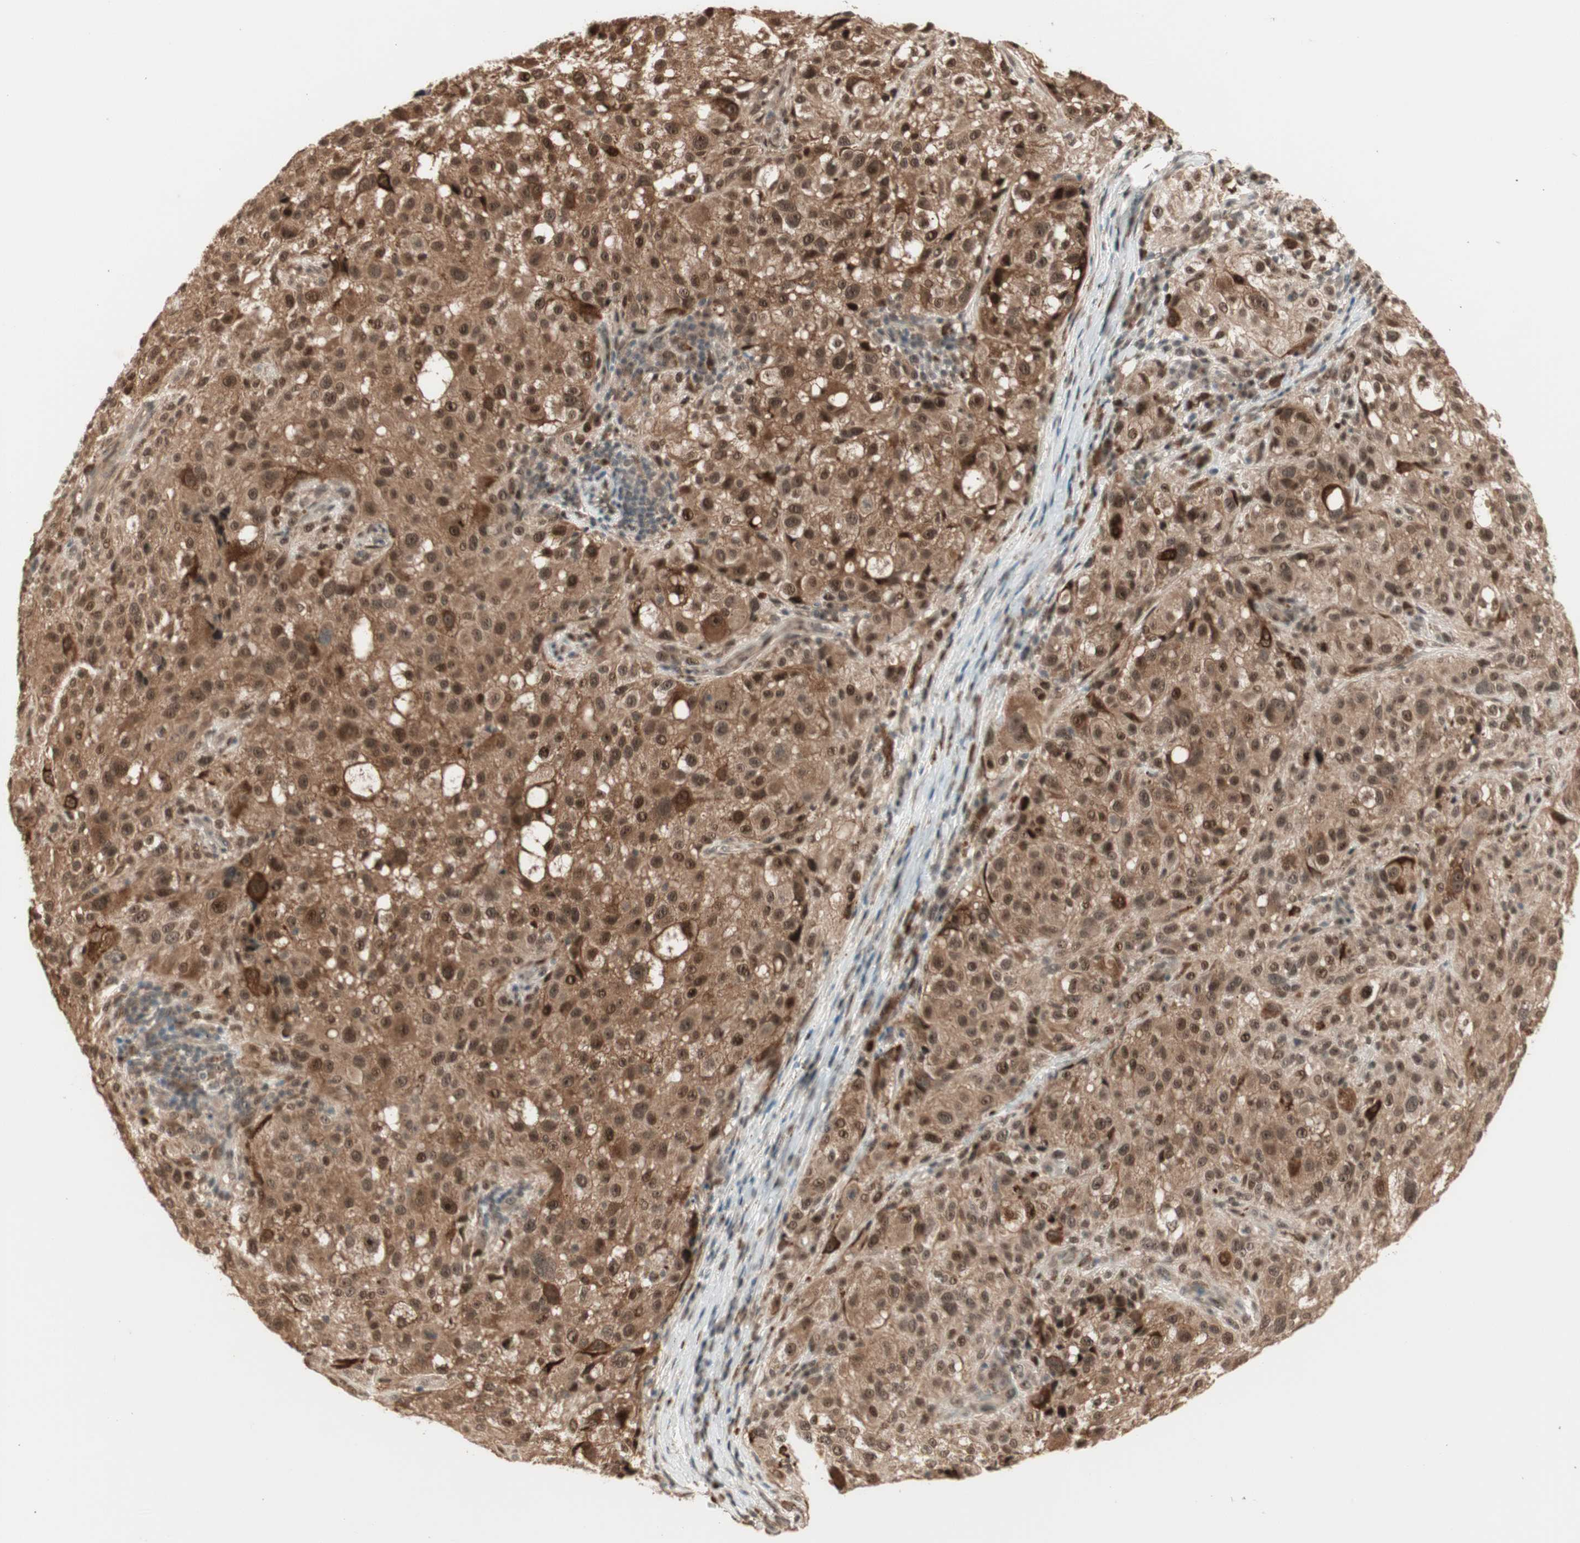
{"staining": {"intensity": "strong", "quantity": ">75%", "location": "cytoplasmic/membranous,nuclear"}, "tissue": "melanoma", "cell_type": "Tumor cells", "image_type": "cancer", "snomed": [{"axis": "morphology", "description": "Necrosis, NOS"}, {"axis": "morphology", "description": "Malignant melanoma, NOS"}, {"axis": "topography", "description": "Skin"}], "caption": "Human melanoma stained with a brown dye shows strong cytoplasmic/membranous and nuclear positive positivity in about >75% of tumor cells.", "gene": "ZSCAN31", "patient": {"sex": "female", "age": 87}}